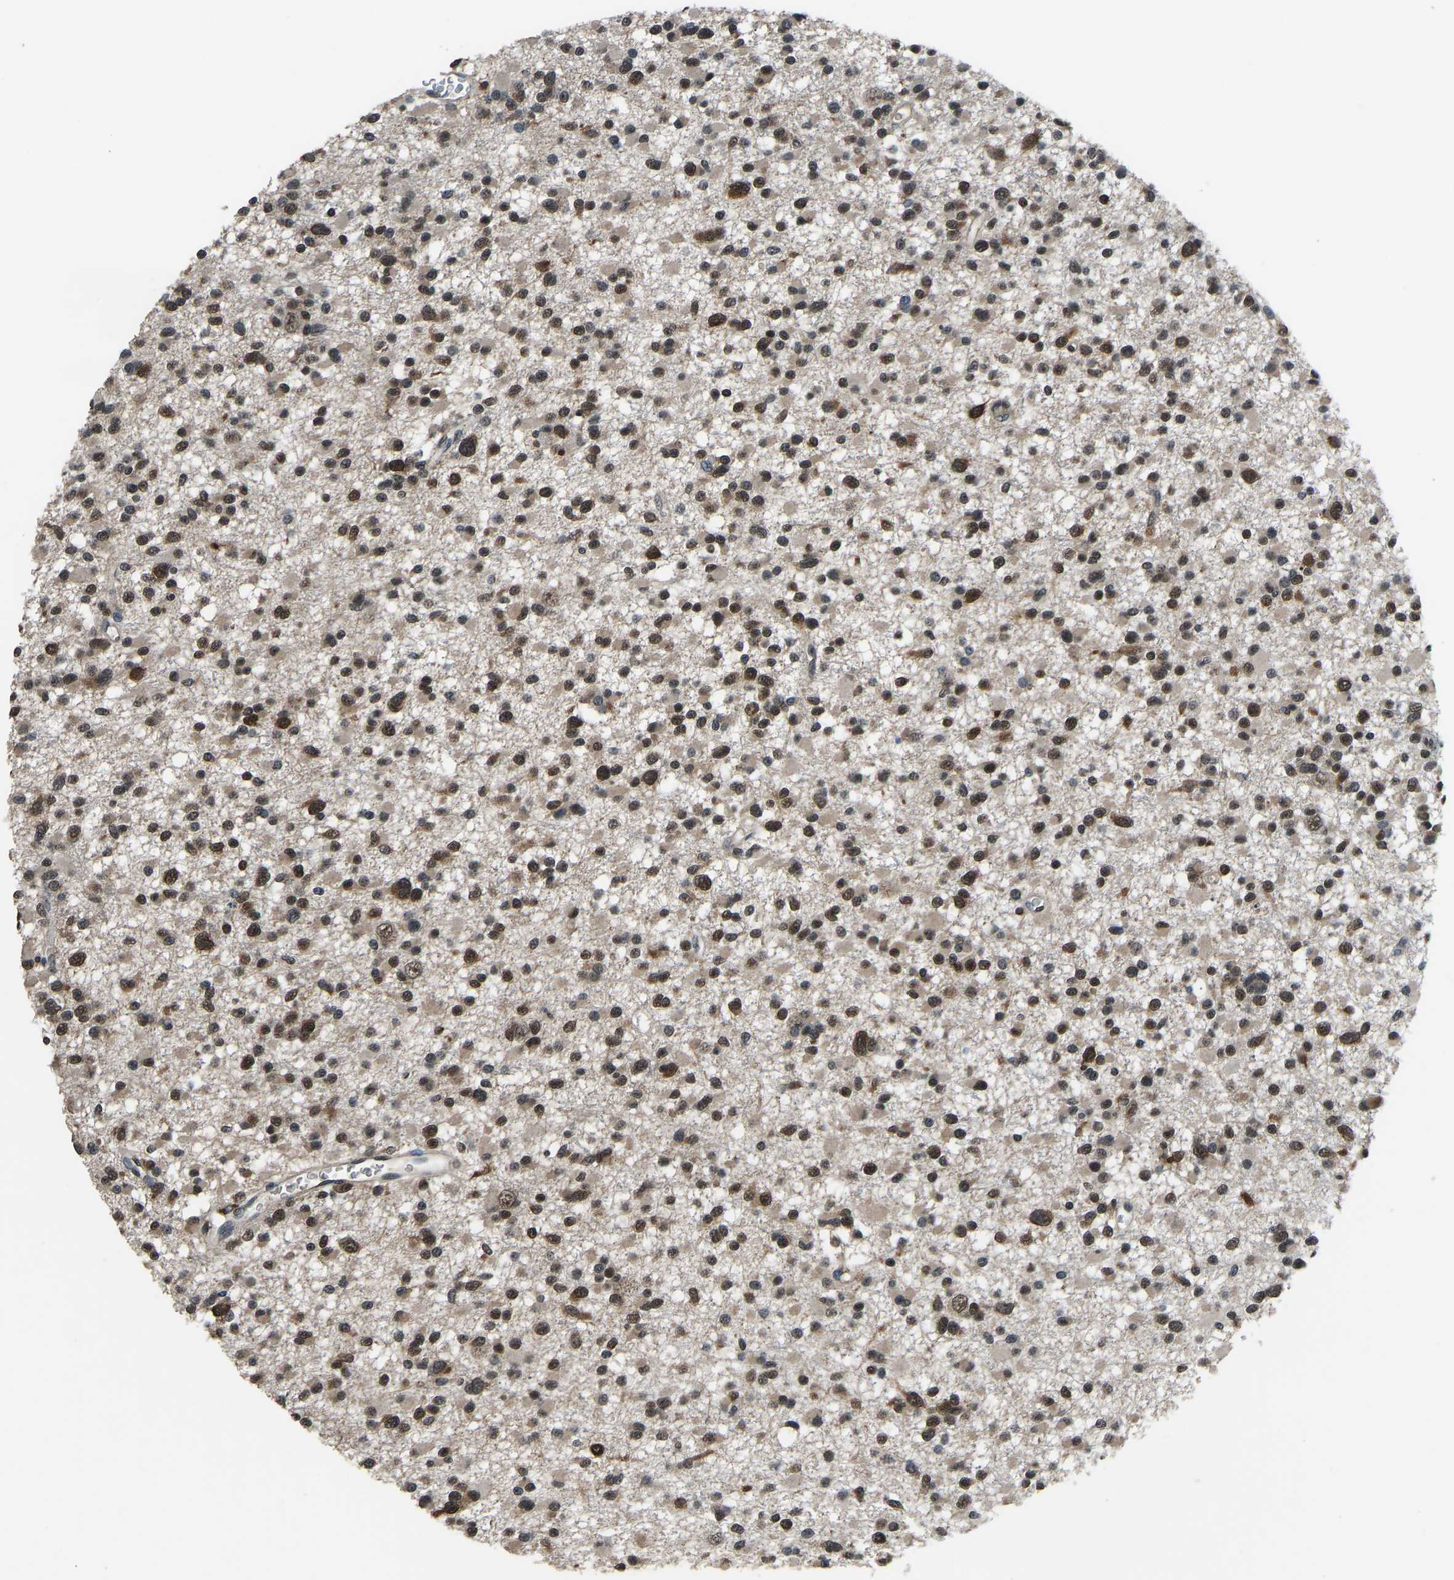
{"staining": {"intensity": "strong", "quantity": ">75%", "location": "nuclear"}, "tissue": "glioma", "cell_type": "Tumor cells", "image_type": "cancer", "snomed": [{"axis": "morphology", "description": "Glioma, malignant, Low grade"}, {"axis": "topography", "description": "Brain"}], "caption": "IHC staining of low-grade glioma (malignant), which reveals high levels of strong nuclear expression in about >75% of tumor cells indicating strong nuclear protein expression. The staining was performed using DAB (brown) for protein detection and nuclei were counterstained in hematoxylin (blue).", "gene": "TOX4", "patient": {"sex": "female", "age": 22}}